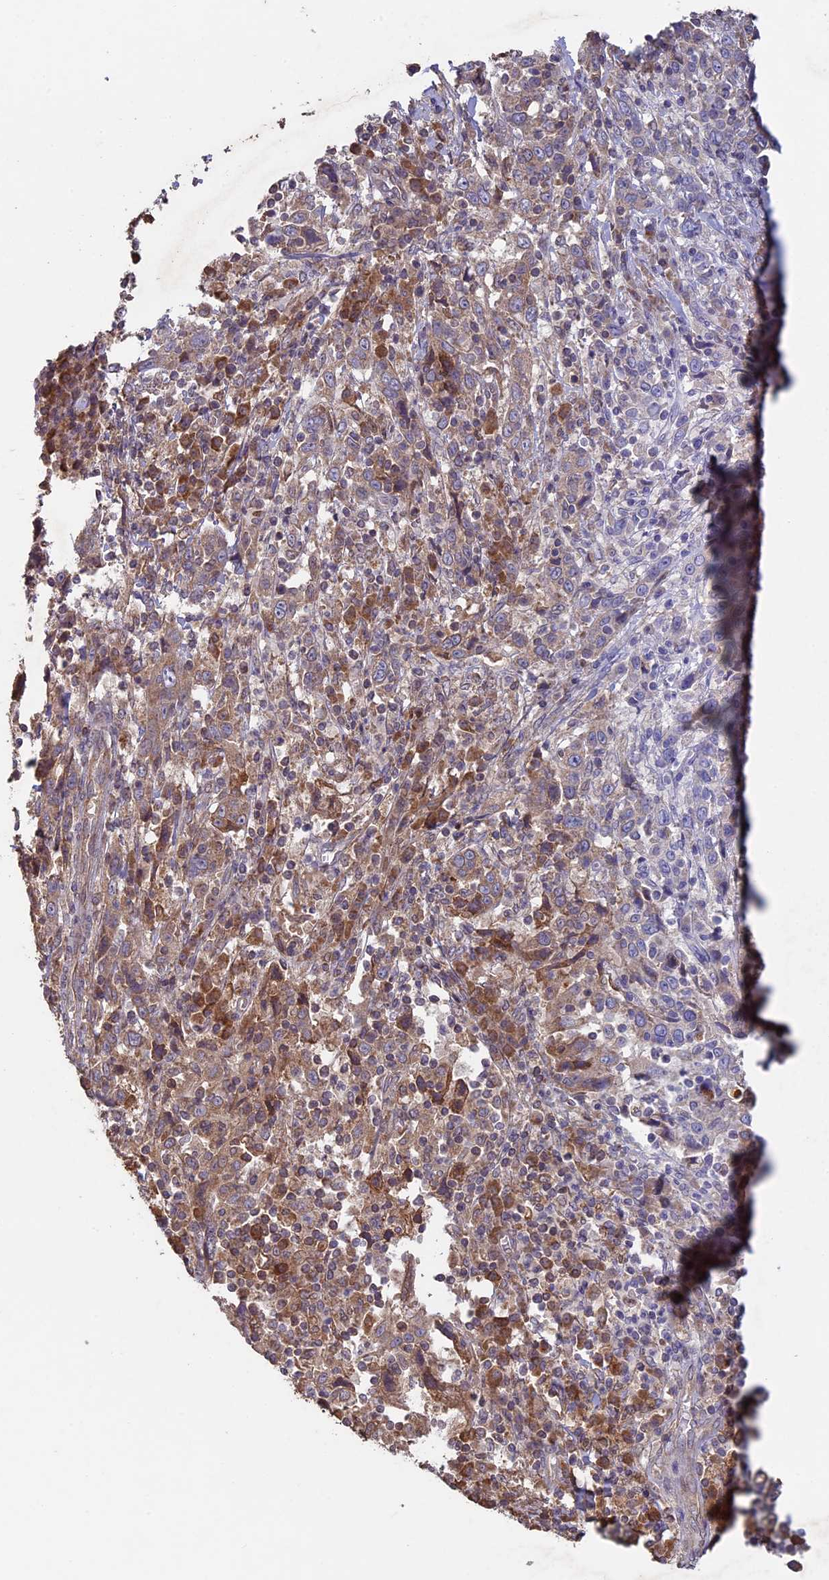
{"staining": {"intensity": "weak", "quantity": ">75%", "location": "cytoplasmic/membranous"}, "tissue": "cervical cancer", "cell_type": "Tumor cells", "image_type": "cancer", "snomed": [{"axis": "morphology", "description": "Squamous cell carcinoma, NOS"}, {"axis": "topography", "description": "Cervix"}], "caption": "Tumor cells reveal weak cytoplasmic/membranous staining in about >75% of cells in cervical squamous cell carcinoma.", "gene": "RCCD1", "patient": {"sex": "female", "age": 46}}